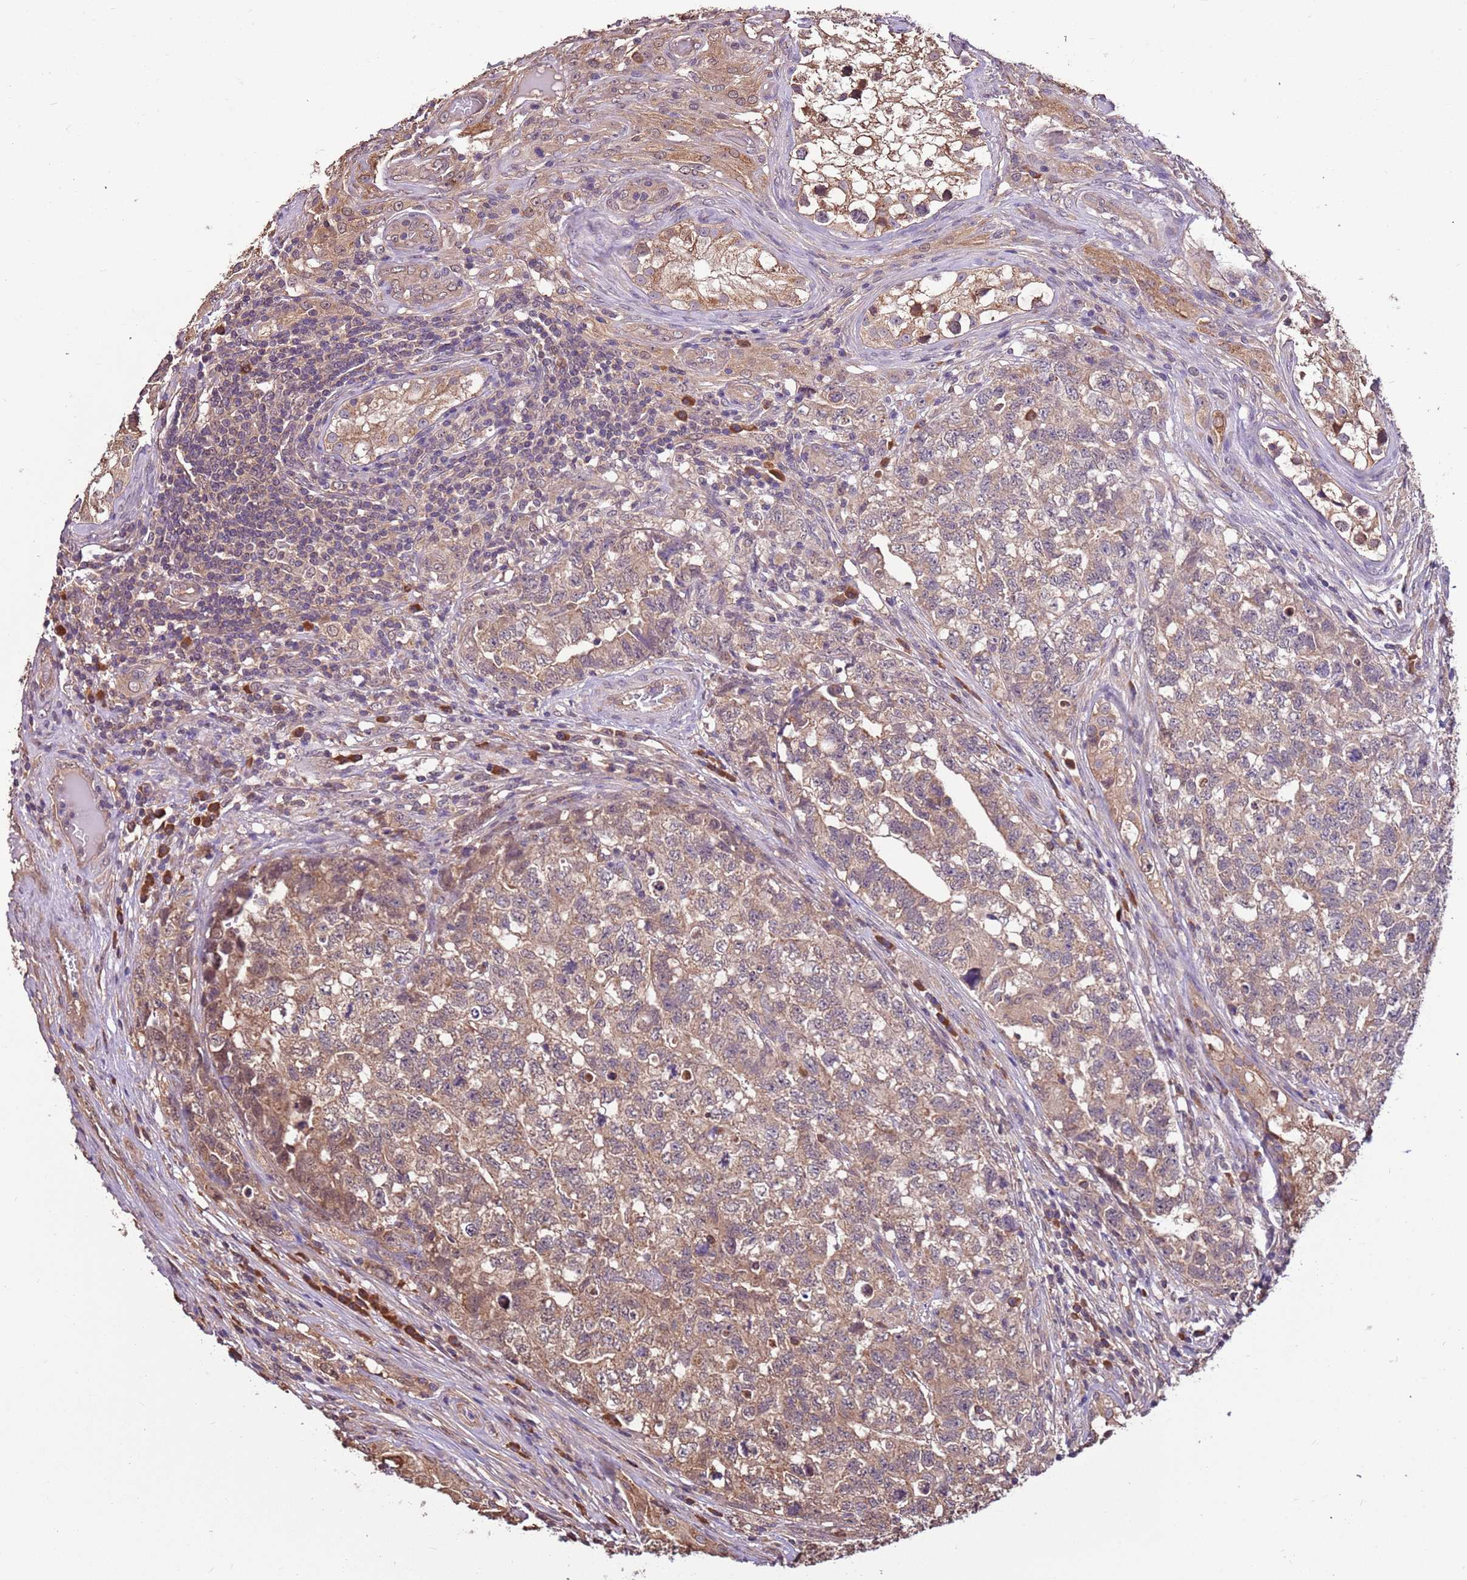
{"staining": {"intensity": "weak", "quantity": ">75%", "location": "cytoplasmic/membranous"}, "tissue": "testis cancer", "cell_type": "Tumor cells", "image_type": "cancer", "snomed": [{"axis": "morphology", "description": "Carcinoma, Embryonal, NOS"}, {"axis": "topography", "description": "Testis"}], "caption": "Immunohistochemical staining of human testis cancer demonstrates low levels of weak cytoplasmic/membranous expression in about >75% of tumor cells. The staining was performed using DAB to visualize the protein expression in brown, while the nuclei were stained in blue with hematoxylin (Magnification: 20x).", "gene": "BBS5", "patient": {"sex": "male", "age": 31}}